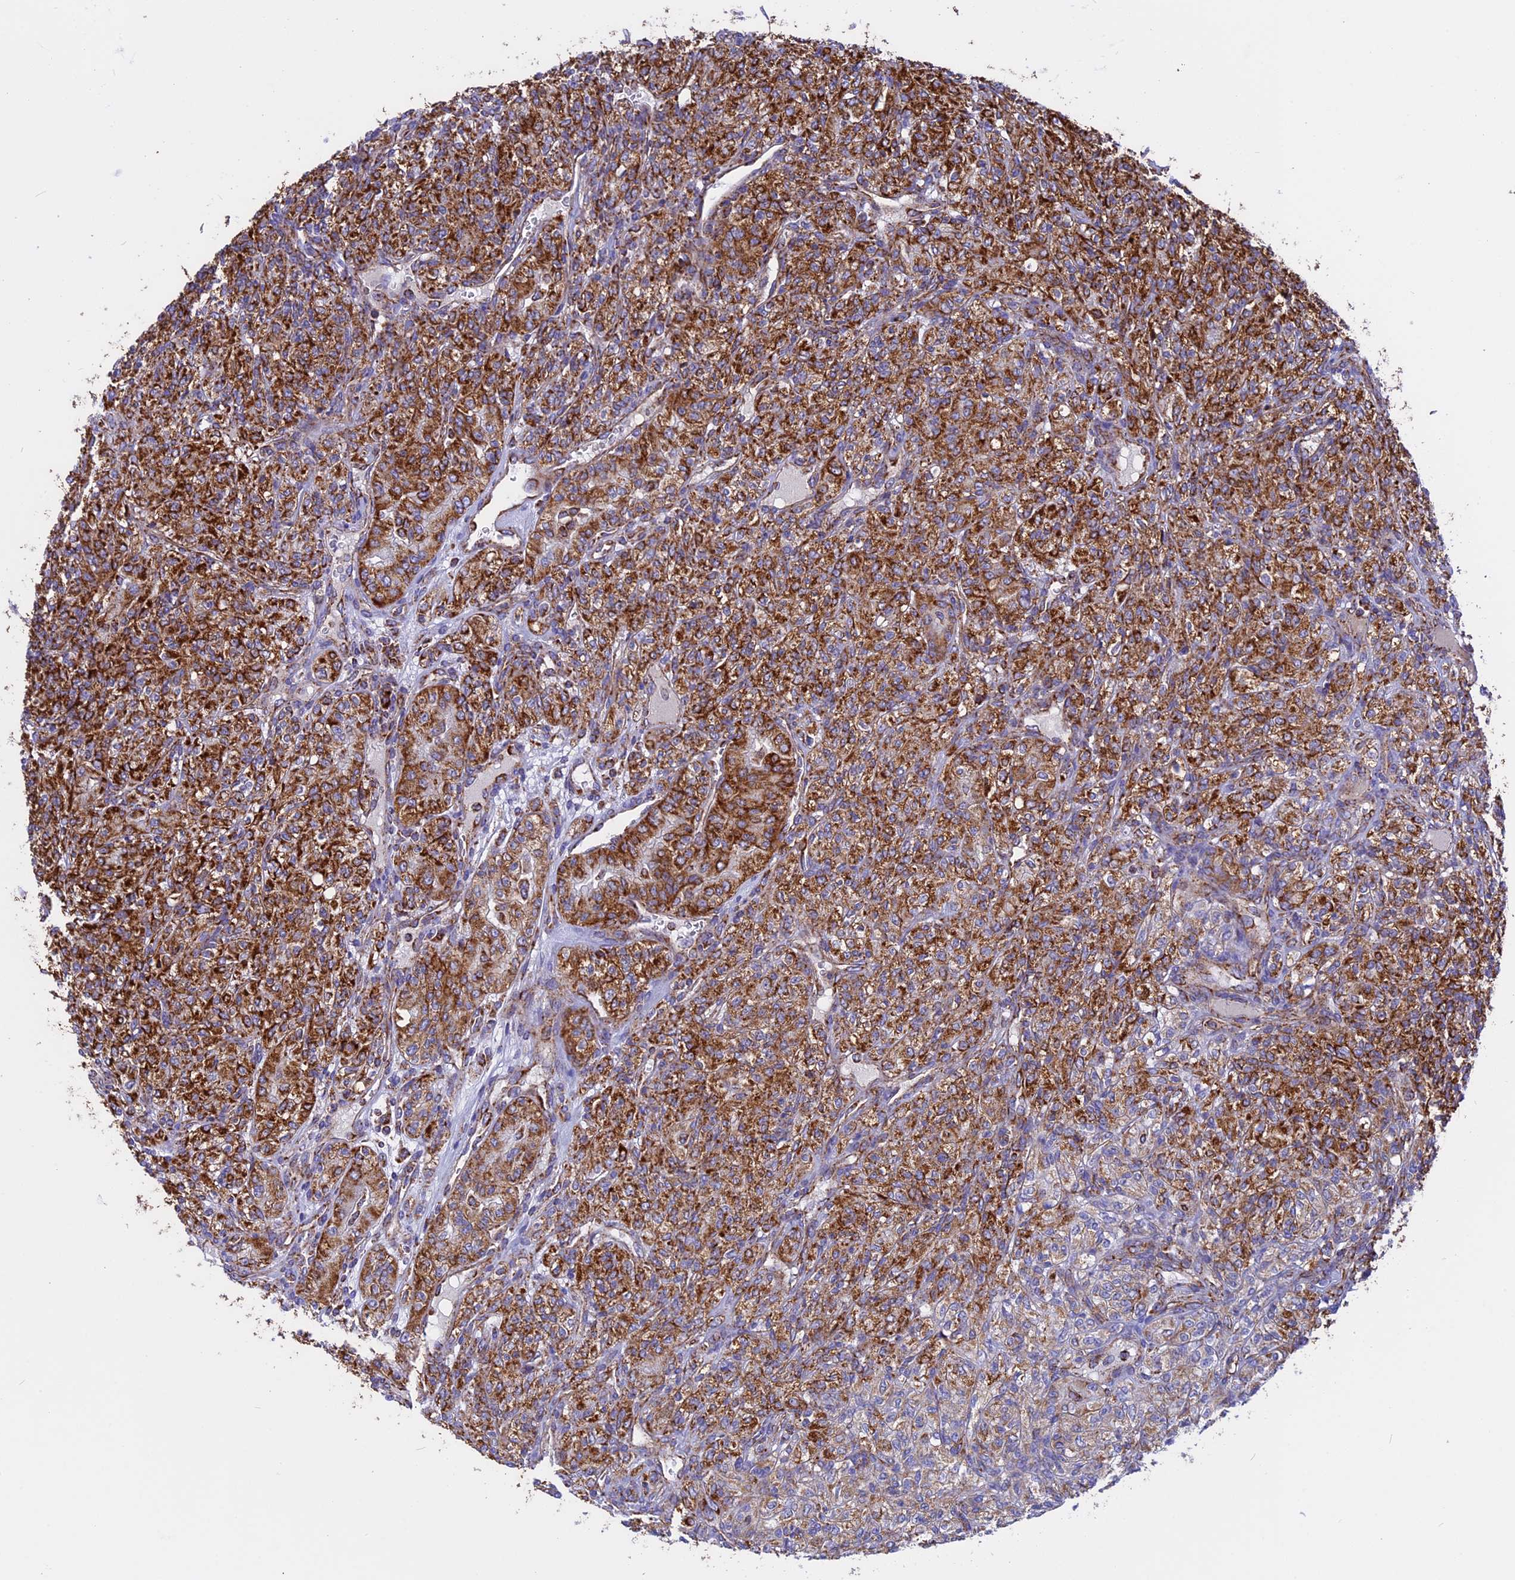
{"staining": {"intensity": "strong", "quantity": ">75%", "location": "cytoplasmic/membranous"}, "tissue": "renal cancer", "cell_type": "Tumor cells", "image_type": "cancer", "snomed": [{"axis": "morphology", "description": "Adenocarcinoma, NOS"}, {"axis": "topography", "description": "Kidney"}], "caption": "This is an image of IHC staining of renal cancer, which shows strong staining in the cytoplasmic/membranous of tumor cells.", "gene": "UQCRB", "patient": {"sex": "male", "age": 77}}